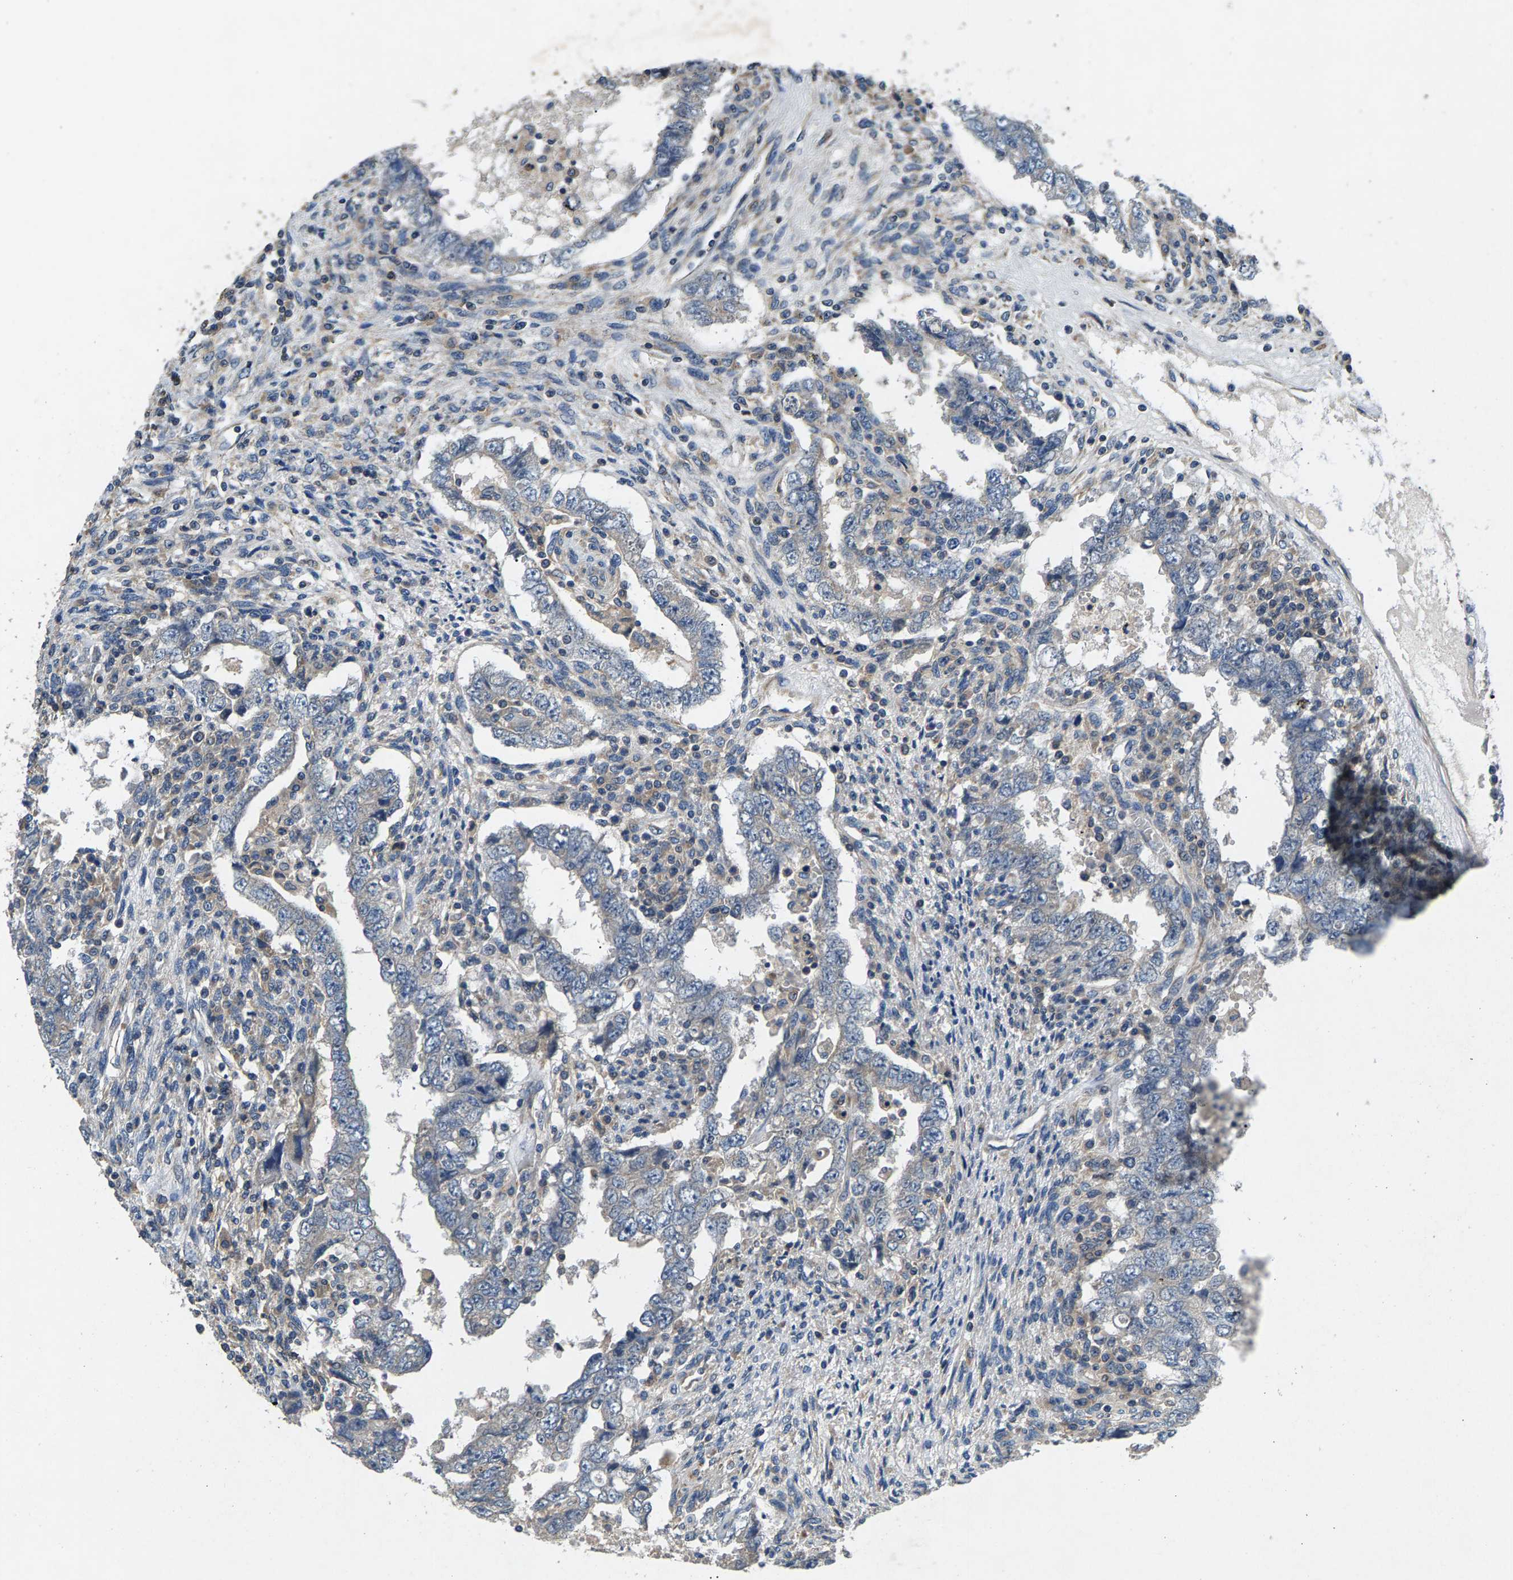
{"staining": {"intensity": "negative", "quantity": "none", "location": "none"}, "tissue": "testis cancer", "cell_type": "Tumor cells", "image_type": "cancer", "snomed": [{"axis": "morphology", "description": "Carcinoma, Embryonal, NOS"}, {"axis": "topography", "description": "Testis"}], "caption": "Immunohistochemistry (IHC) histopathology image of neoplastic tissue: testis cancer stained with DAB reveals no significant protein staining in tumor cells.", "gene": "NT5C", "patient": {"sex": "male", "age": 26}}